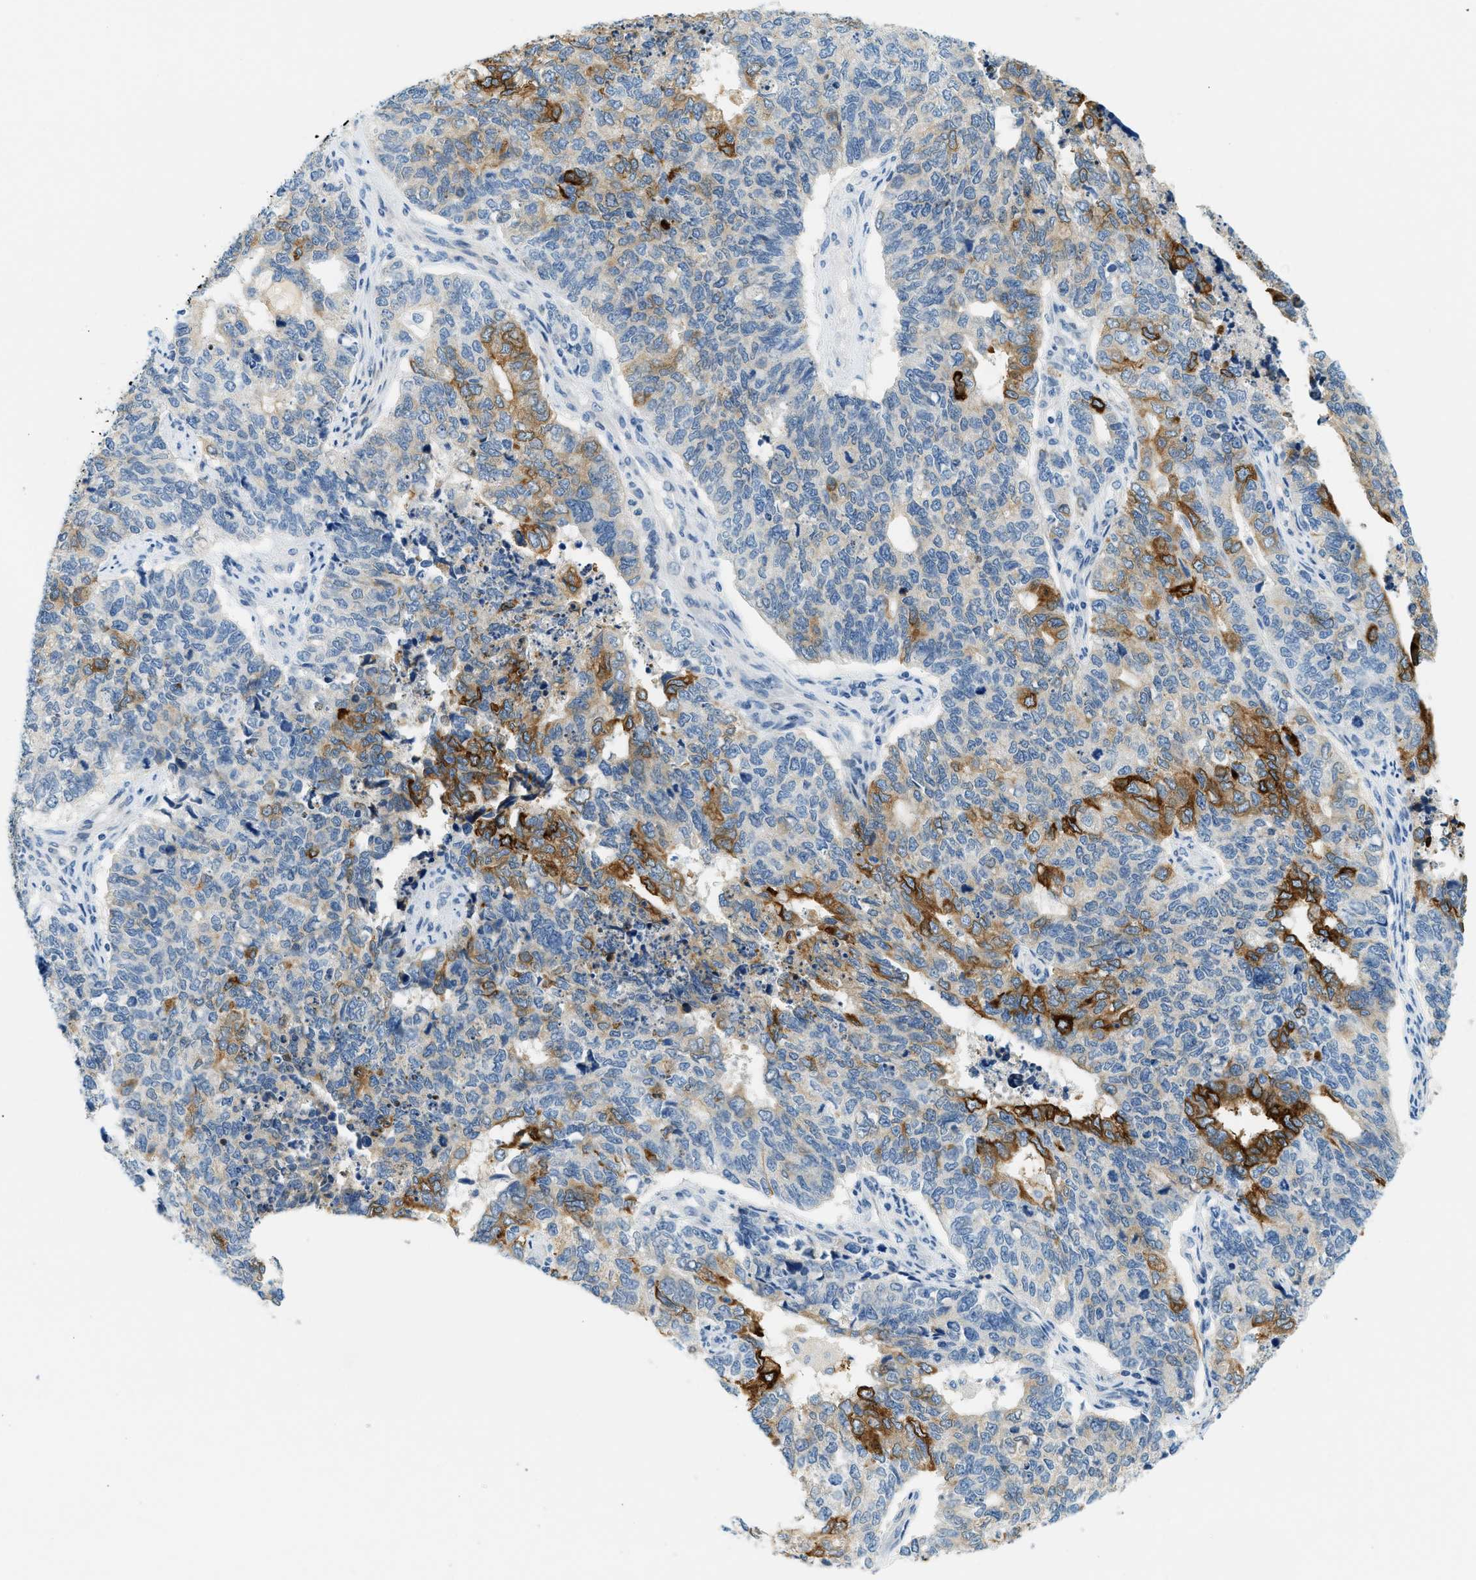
{"staining": {"intensity": "moderate", "quantity": "25%-75%", "location": "cytoplasmic/membranous"}, "tissue": "cervical cancer", "cell_type": "Tumor cells", "image_type": "cancer", "snomed": [{"axis": "morphology", "description": "Squamous cell carcinoma, NOS"}, {"axis": "topography", "description": "Cervix"}], "caption": "Approximately 25%-75% of tumor cells in squamous cell carcinoma (cervical) display moderate cytoplasmic/membranous protein staining as visualized by brown immunohistochemical staining.", "gene": "CYP4X1", "patient": {"sex": "female", "age": 63}}